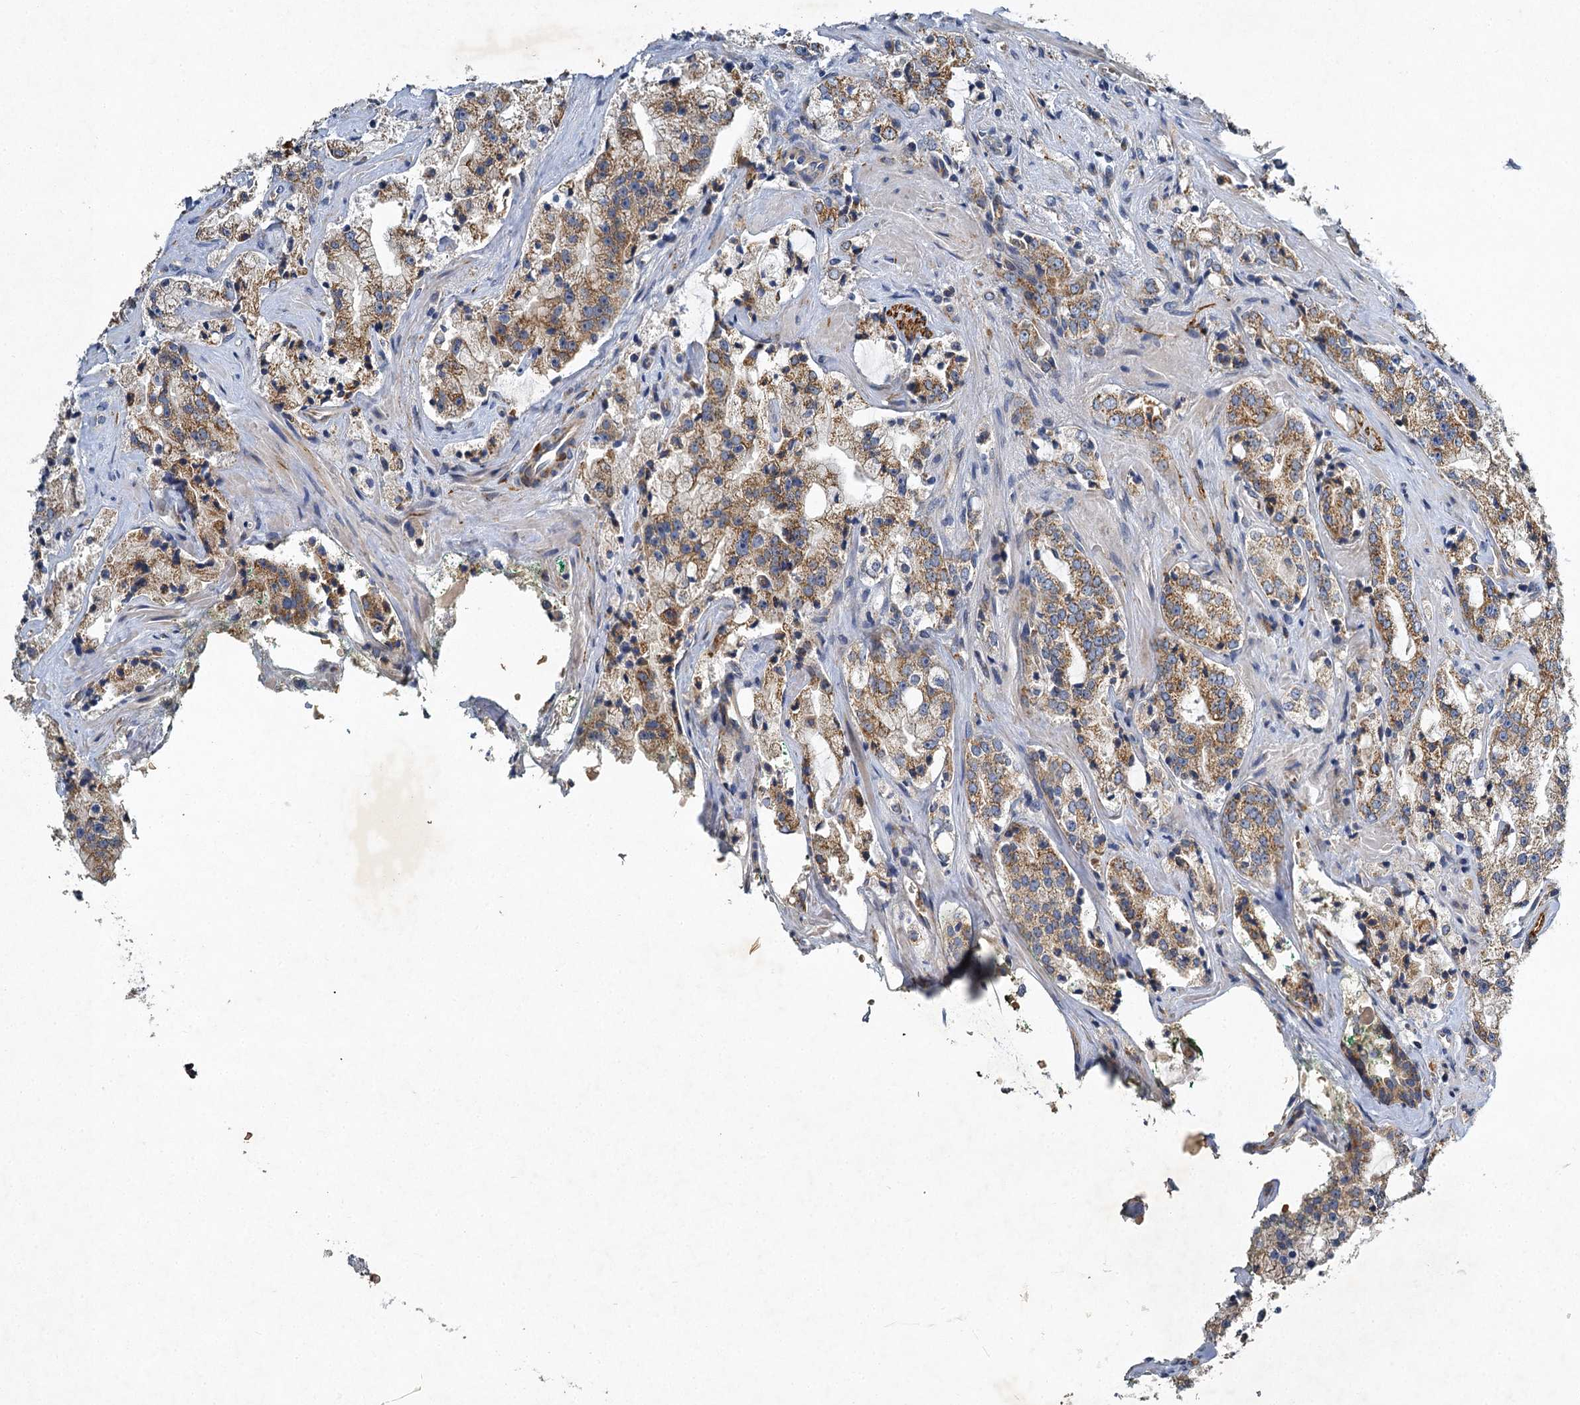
{"staining": {"intensity": "moderate", "quantity": ">75%", "location": "cytoplasmic/membranous"}, "tissue": "prostate cancer", "cell_type": "Tumor cells", "image_type": "cancer", "snomed": [{"axis": "morphology", "description": "Adenocarcinoma, High grade"}, {"axis": "topography", "description": "Prostate"}], "caption": "Immunohistochemical staining of prostate cancer (high-grade adenocarcinoma) shows medium levels of moderate cytoplasmic/membranous protein expression in about >75% of tumor cells. The staining was performed using DAB, with brown indicating positive protein expression. Nuclei are stained blue with hematoxylin.", "gene": "BCS1L", "patient": {"sex": "male", "age": 64}}